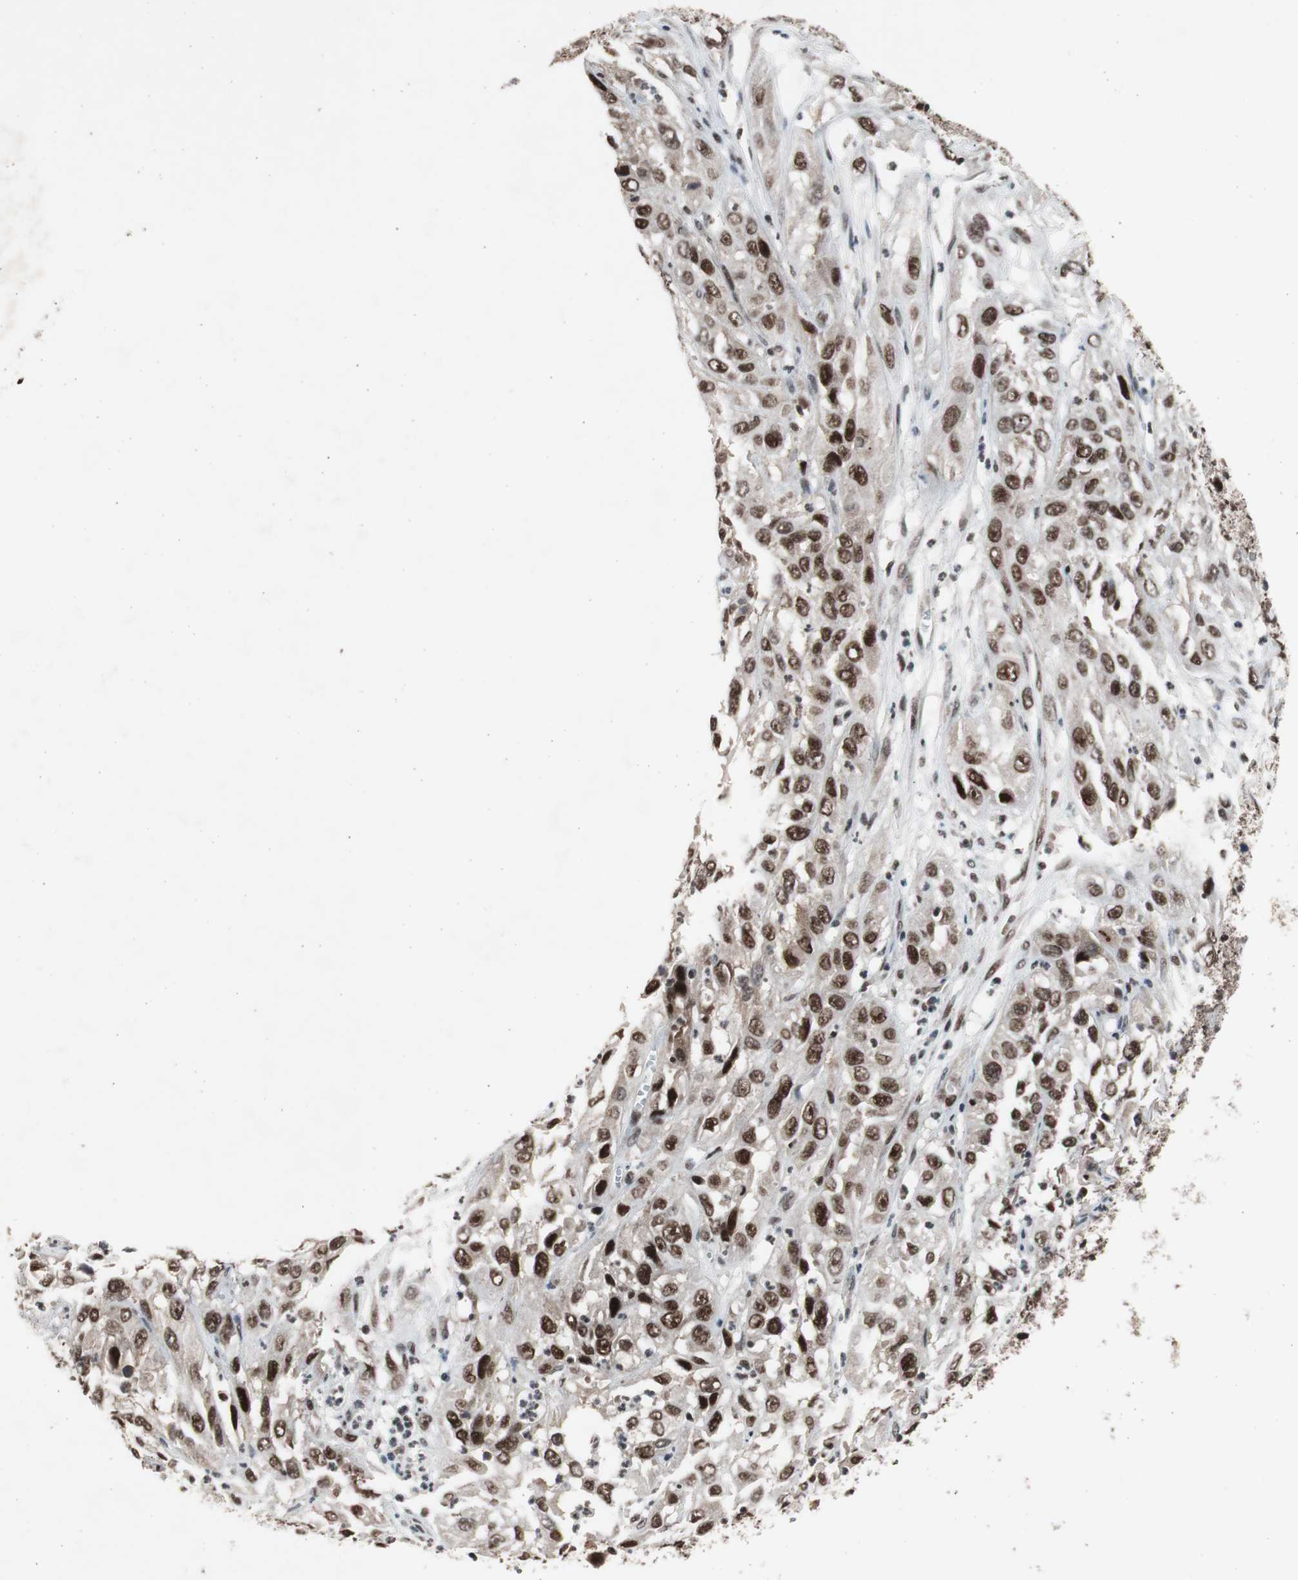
{"staining": {"intensity": "strong", "quantity": ">75%", "location": "nuclear"}, "tissue": "cervical cancer", "cell_type": "Tumor cells", "image_type": "cancer", "snomed": [{"axis": "morphology", "description": "Squamous cell carcinoma, NOS"}, {"axis": "topography", "description": "Cervix"}], "caption": "Protein staining exhibits strong nuclear expression in approximately >75% of tumor cells in cervical cancer.", "gene": "RPA1", "patient": {"sex": "female", "age": 32}}